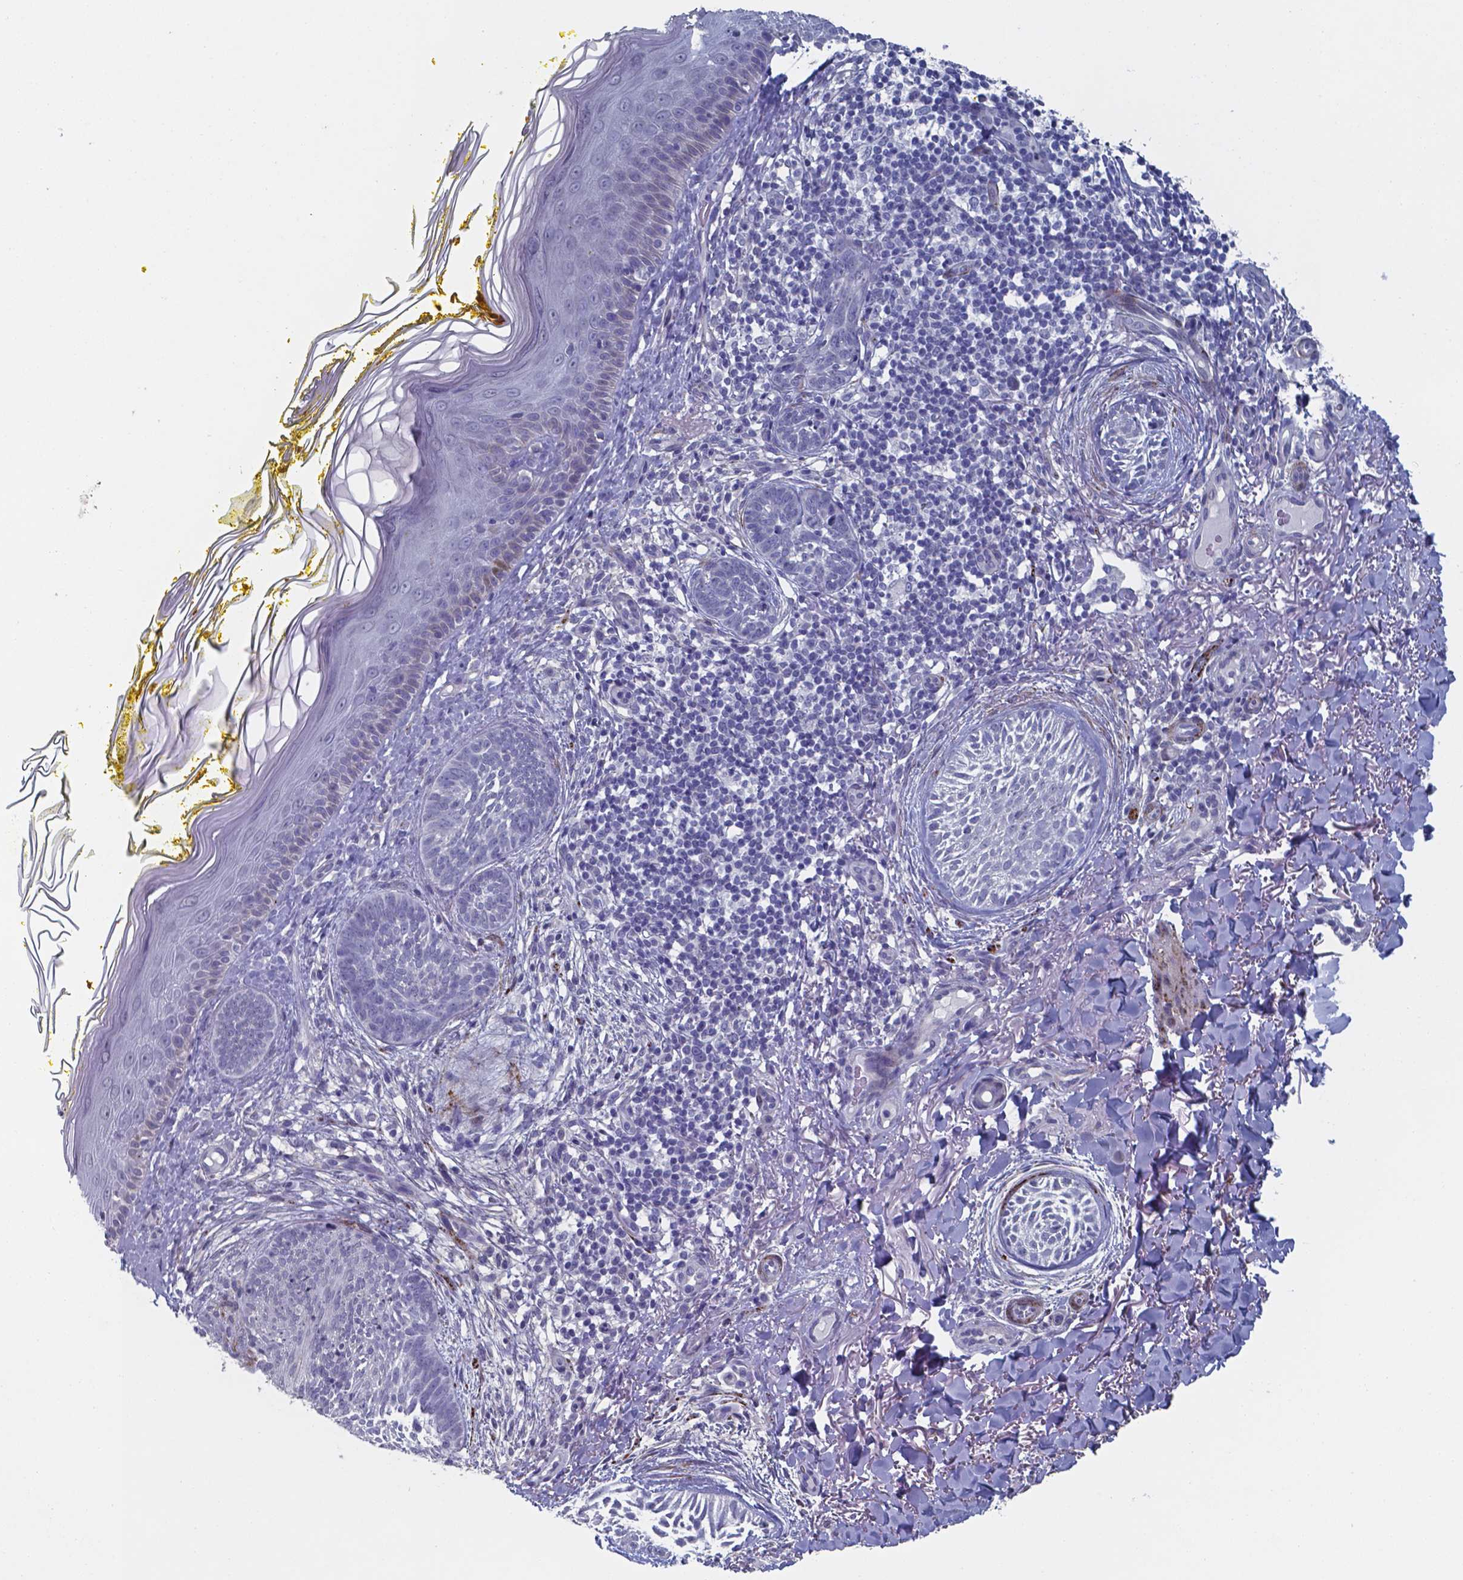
{"staining": {"intensity": "negative", "quantity": "none", "location": "none"}, "tissue": "skin cancer", "cell_type": "Tumor cells", "image_type": "cancer", "snomed": [{"axis": "morphology", "description": "Basal cell carcinoma"}, {"axis": "topography", "description": "Skin"}], "caption": "Immunohistochemistry image of neoplastic tissue: human skin cancer (basal cell carcinoma) stained with DAB (3,3'-diaminobenzidine) reveals no significant protein expression in tumor cells.", "gene": "PLA2R1", "patient": {"sex": "female", "age": 68}}